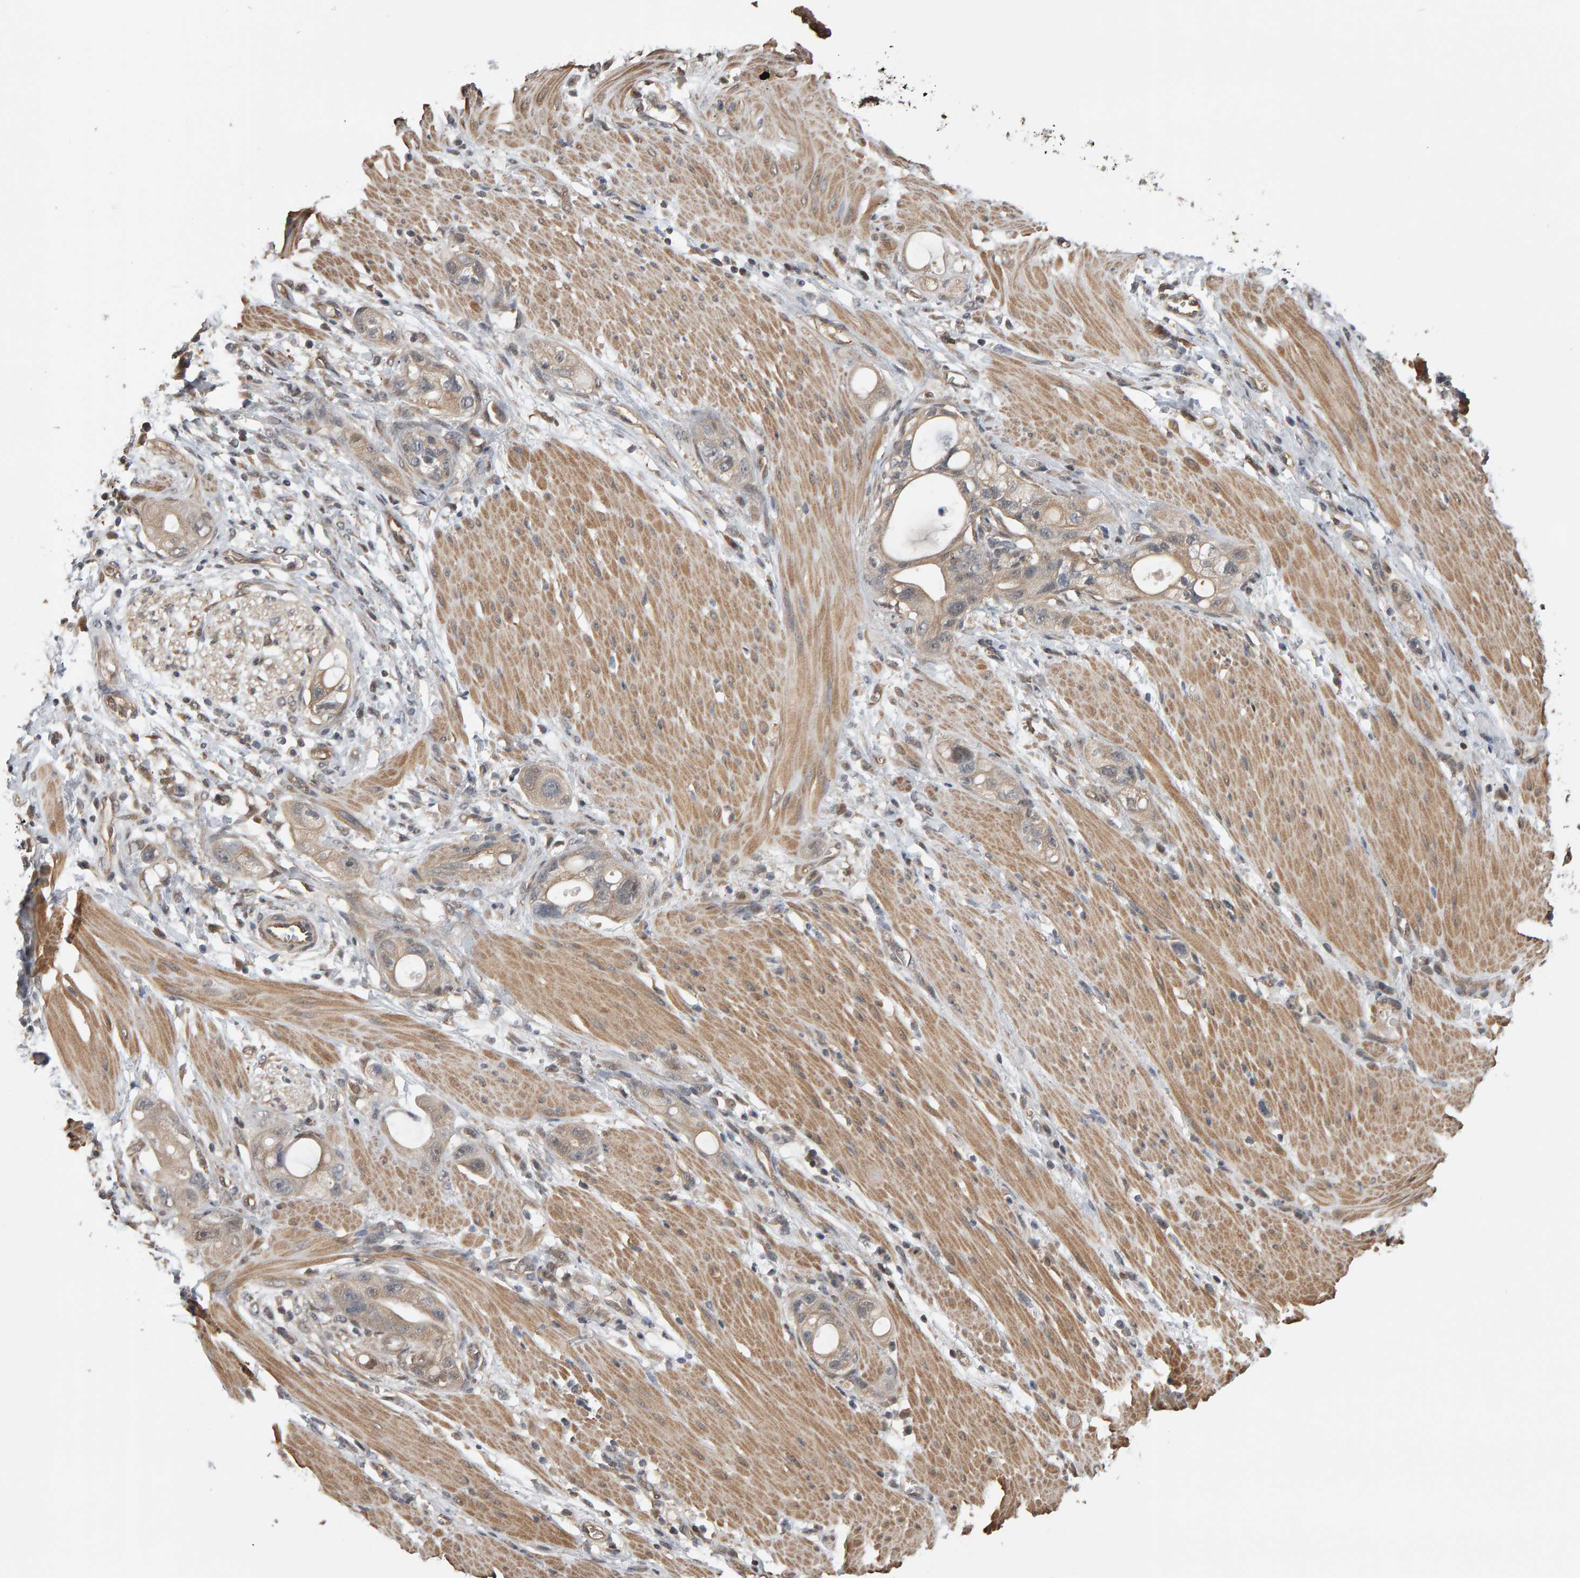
{"staining": {"intensity": "weak", "quantity": "<25%", "location": "cytoplasmic/membranous"}, "tissue": "stomach cancer", "cell_type": "Tumor cells", "image_type": "cancer", "snomed": [{"axis": "morphology", "description": "Adenocarcinoma, NOS"}, {"axis": "topography", "description": "Stomach"}, {"axis": "topography", "description": "Stomach, lower"}], "caption": "Immunohistochemistry (IHC) photomicrograph of neoplastic tissue: human stomach cancer (adenocarcinoma) stained with DAB (3,3'-diaminobenzidine) shows no significant protein expression in tumor cells.", "gene": "COASY", "patient": {"sex": "female", "age": 48}}